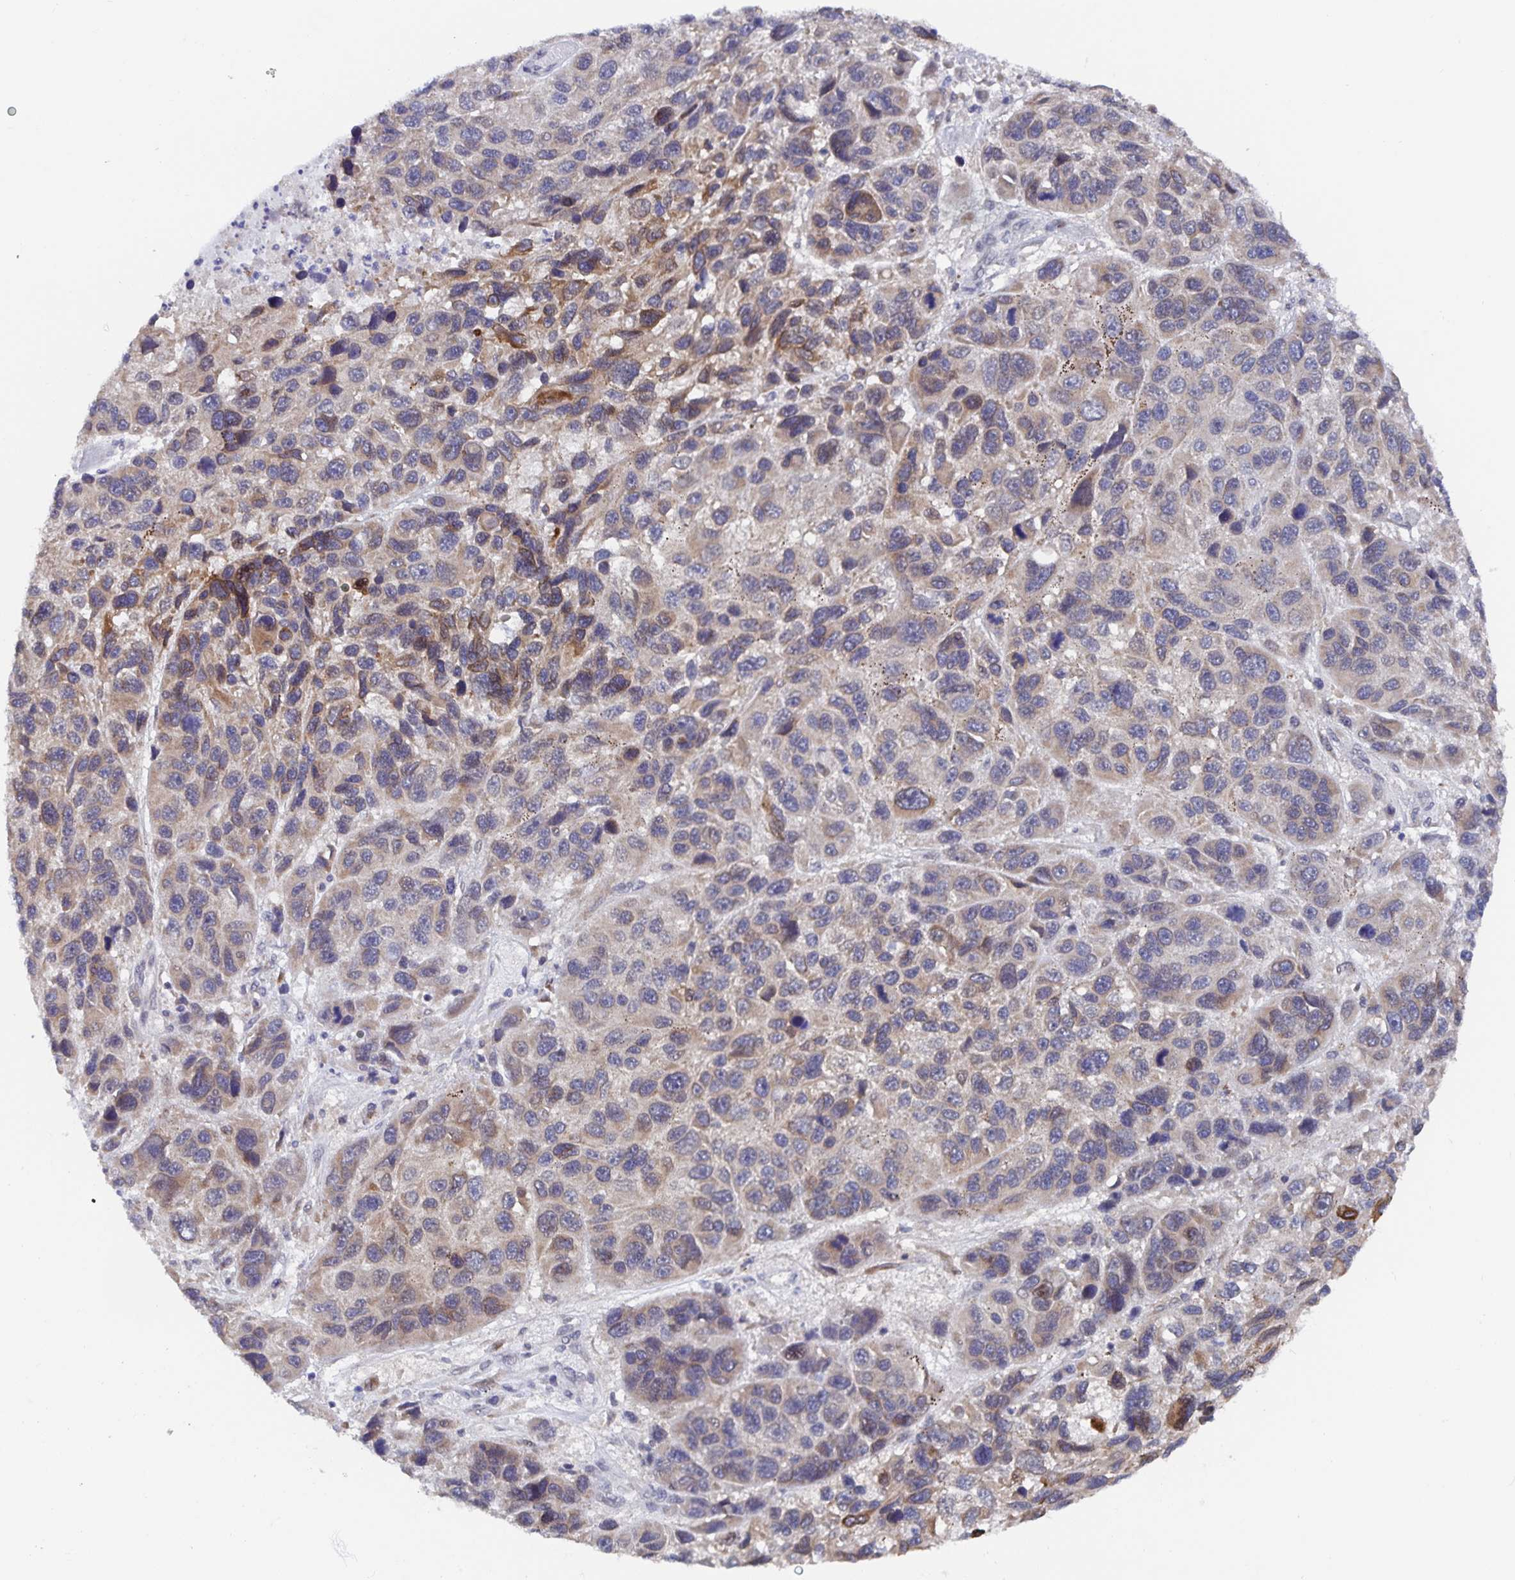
{"staining": {"intensity": "strong", "quantity": "<25%", "location": "cytoplasmic/membranous"}, "tissue": "melanoma", "cell_type": "Tumor cells", "image_type": "cancer", "snomed": [{"axis": "morphology", "description": "Malignant melanoma, NOS"}, {"axis": "topography", "description": "Skin"}], "caption": "Malignant melanoma stained with DAB (3,3'-diaminobenzidine) immunohistochemistry (IHC) shows medium levels of strong cytoplasmic/membranous staining in about <25% of tumor cells. The staining is performed using DAB brown chromogen to label protein expression. The nuclei are counter-stained blue using hematoxylin.", "gene": "ZIK1", "patient": {"sex": "male", "age": 53}}